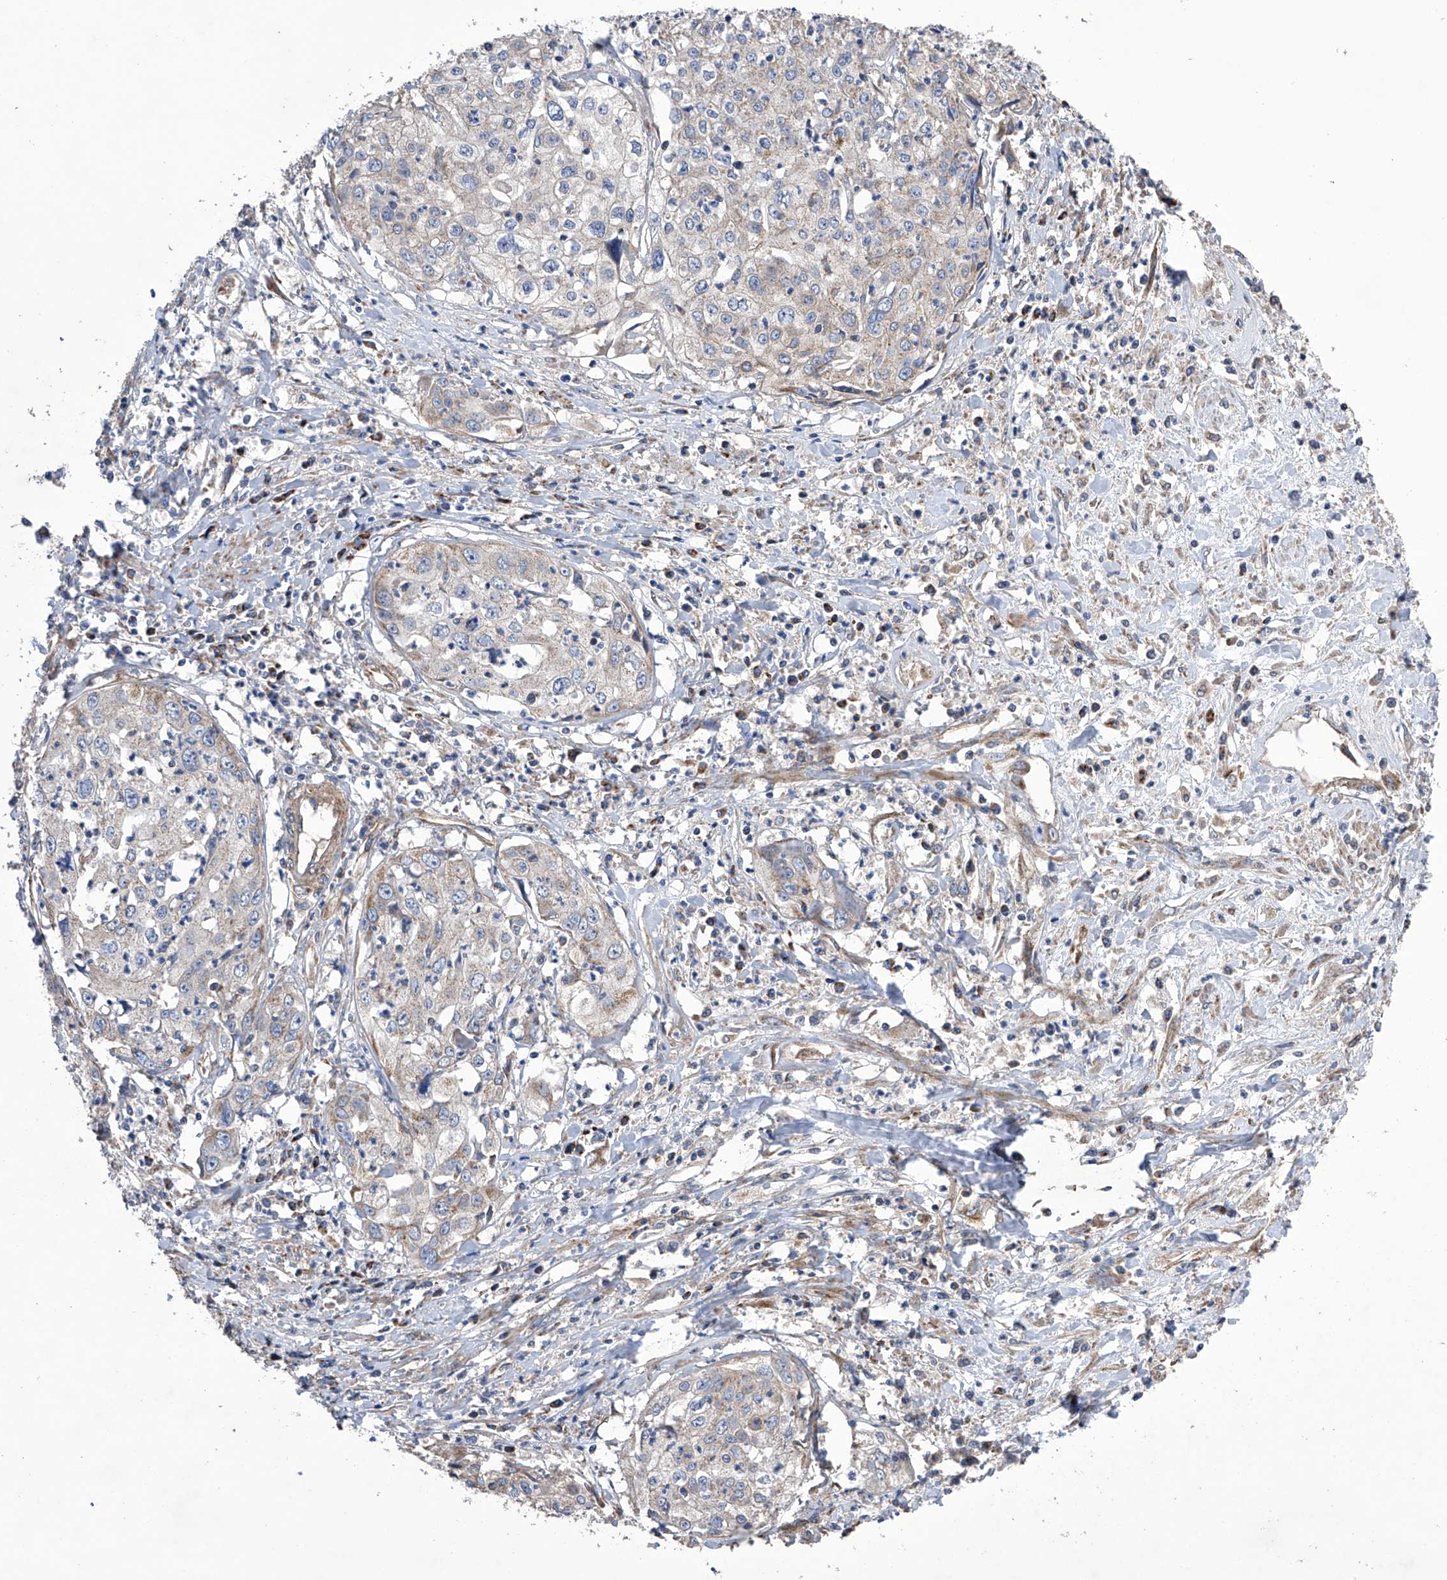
{"staining": {"intensity": "negative", "quantity": "none", "location": "none"}, "tissue": "cervical cancer", "cell_type": "Tumor cells", "image_type": "cancer", "snomed": [{"axis": "morphology", "description": "Squamous cell carcinoma, NOS"}, {"axis": "topography", "description": "Cervix"}], "caption": "There is no significant expression in tumor cells of cervical cancer (squamous cell carcinoma).", "gene": "EFCAB2", "patient": {"sex": "female", "age": 31}}